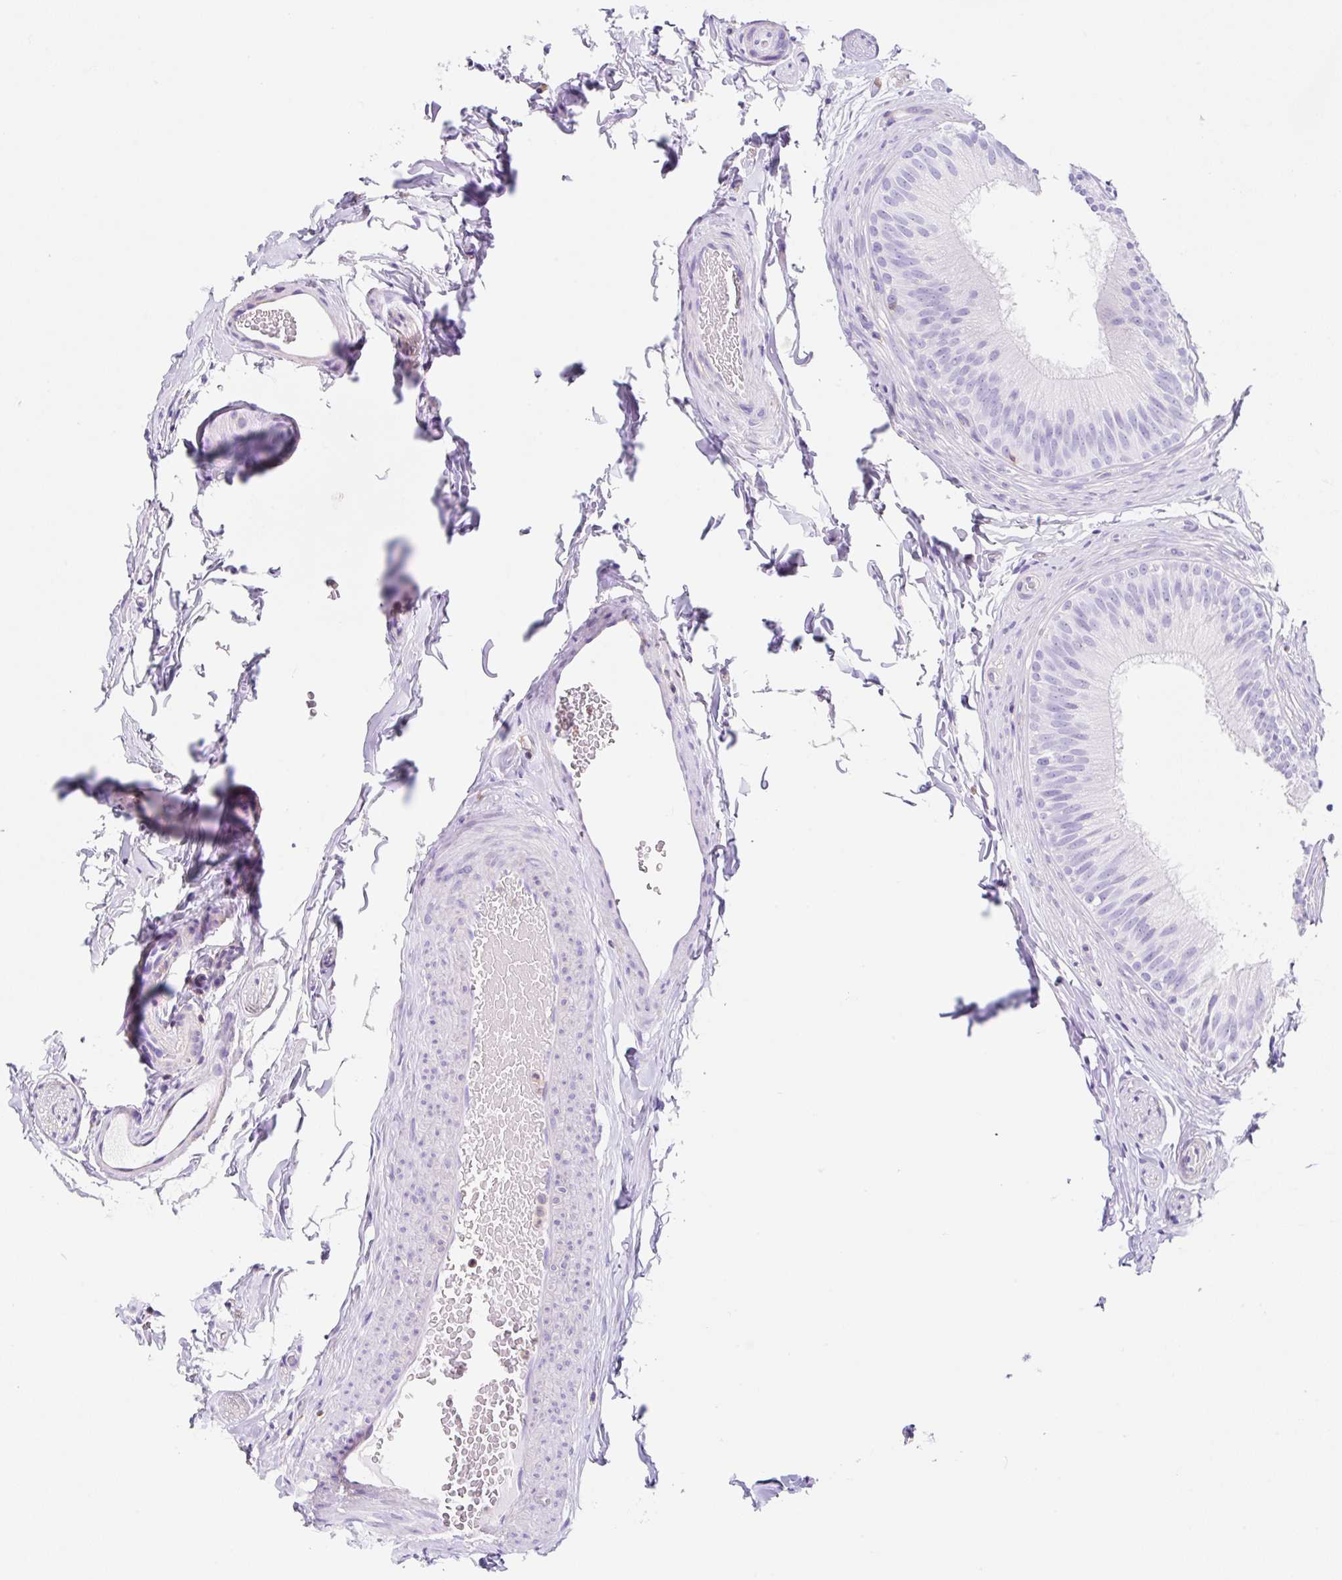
{"staining": {"intensity": "strong", "quantity": "<25%", "location": "cytoplasmic/membranous"}, "tissue": "epididymis", "cell_type": "Glandular cells", "image_type": "normal", "snomed": [{"axis": "morphology", "description": "Normal tissue, NOS"}, {"axis": "topography", "description": "Epididymis"}], "caption": "Immunohistochemical staining of unremarkable human epididymis shows strong cytoplasmic/membranous protein staining in approximately <25% of glandular cells.", "gene": "MTTP", "patient": {"sex": "male", "age": 24}}